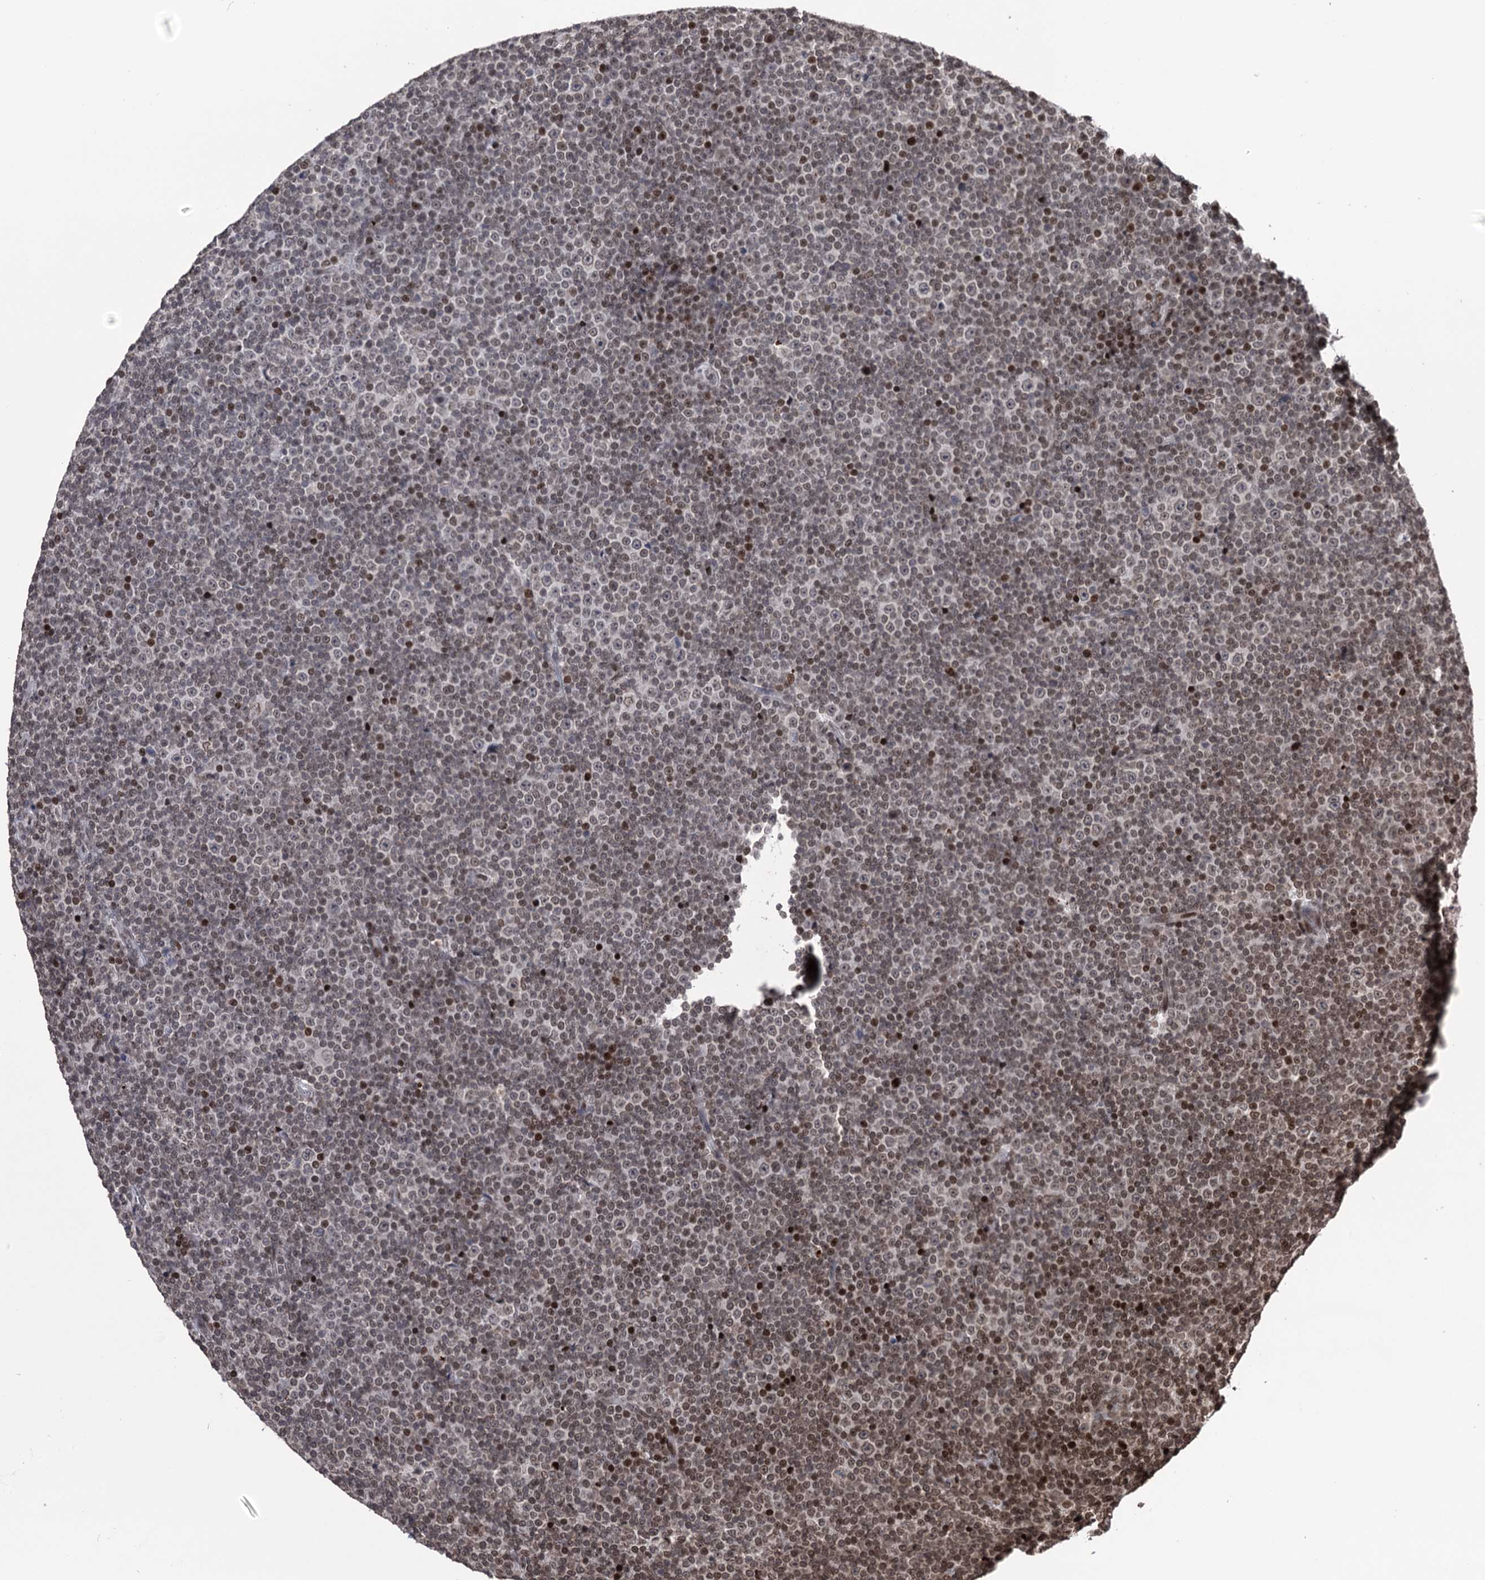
{"staining": {"intensity": "moderate", "quantity": "25%-75%", "location": "nuclear"}, "tissue": "lymphoma", "cell_type": "Tumor cells", "image_type": "cancer", "snomed": [{"axis": "morphology", "description": "Malignant lymphoma, non-Hodgkin's type, Low grade"}, {"axis": "topography", "description": "Lymph node"}], "caption": "Human malignant lymphoma, non-Hodgkin's type (low-grade) stained with a protein marker displays moderate staining in tumor cells.", "gene": "CCDC77", "patient": {"sex": "female", "age": 67}}